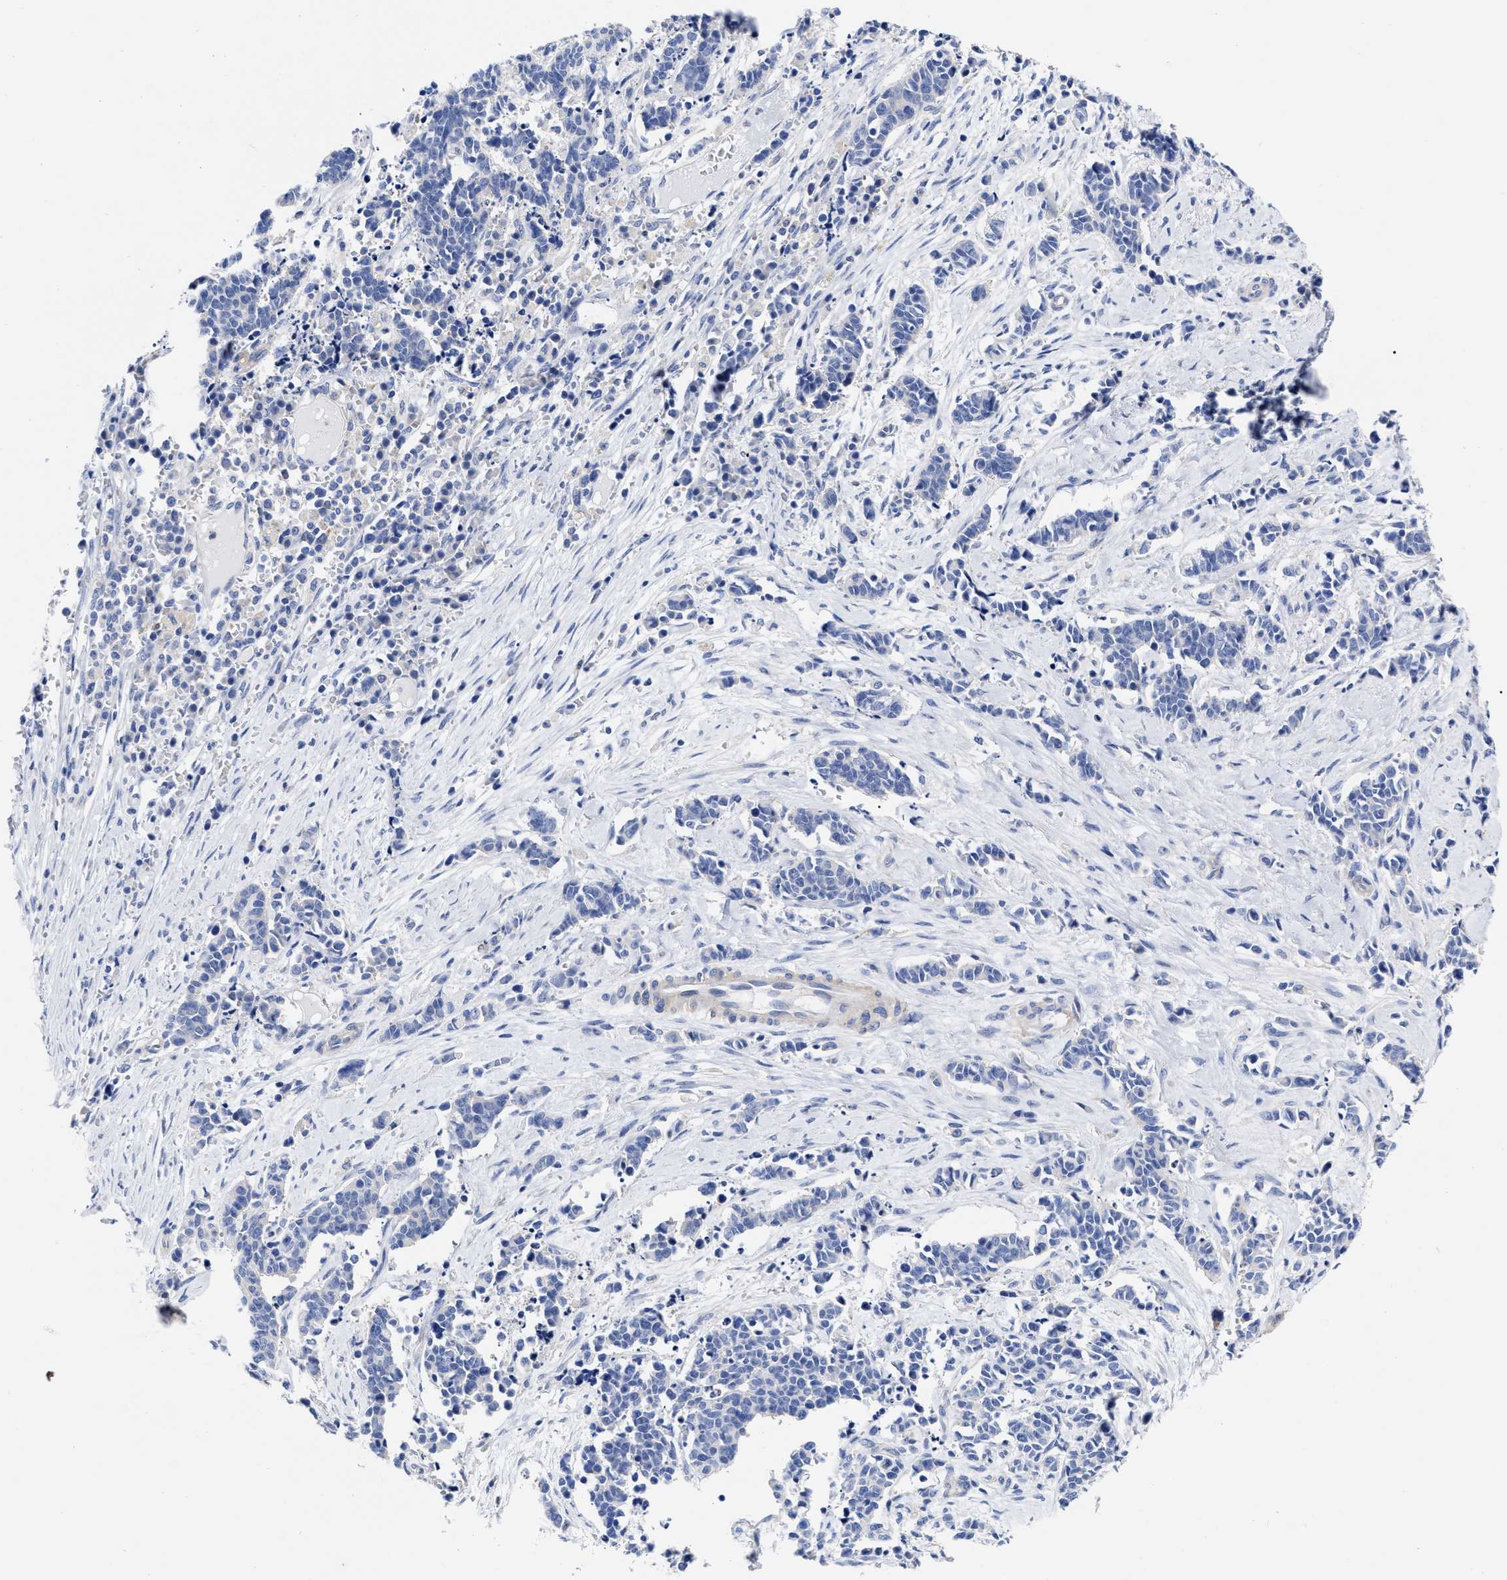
{"staining": {"intensity": "negative", "quantity": "none", "location": "none"}, "tissue": "cervical cancer", "cell_type": "Tumor cells", "image_type": "cancer", "snomed": [{"axis": "morphology", "description": "Squamous cell carcinoma, NOS"}, {"axis": "topography", "description": "Cervix"}], "caption": "Tumor cells show no significant staining in cervical squamous cell carcinoma. (DAB immunohistochemistry (IHC) visualized using brightfield microscopy, high magnification).", "gene": "IRAG2", "patient": {"sex": "female", "age": 35}}